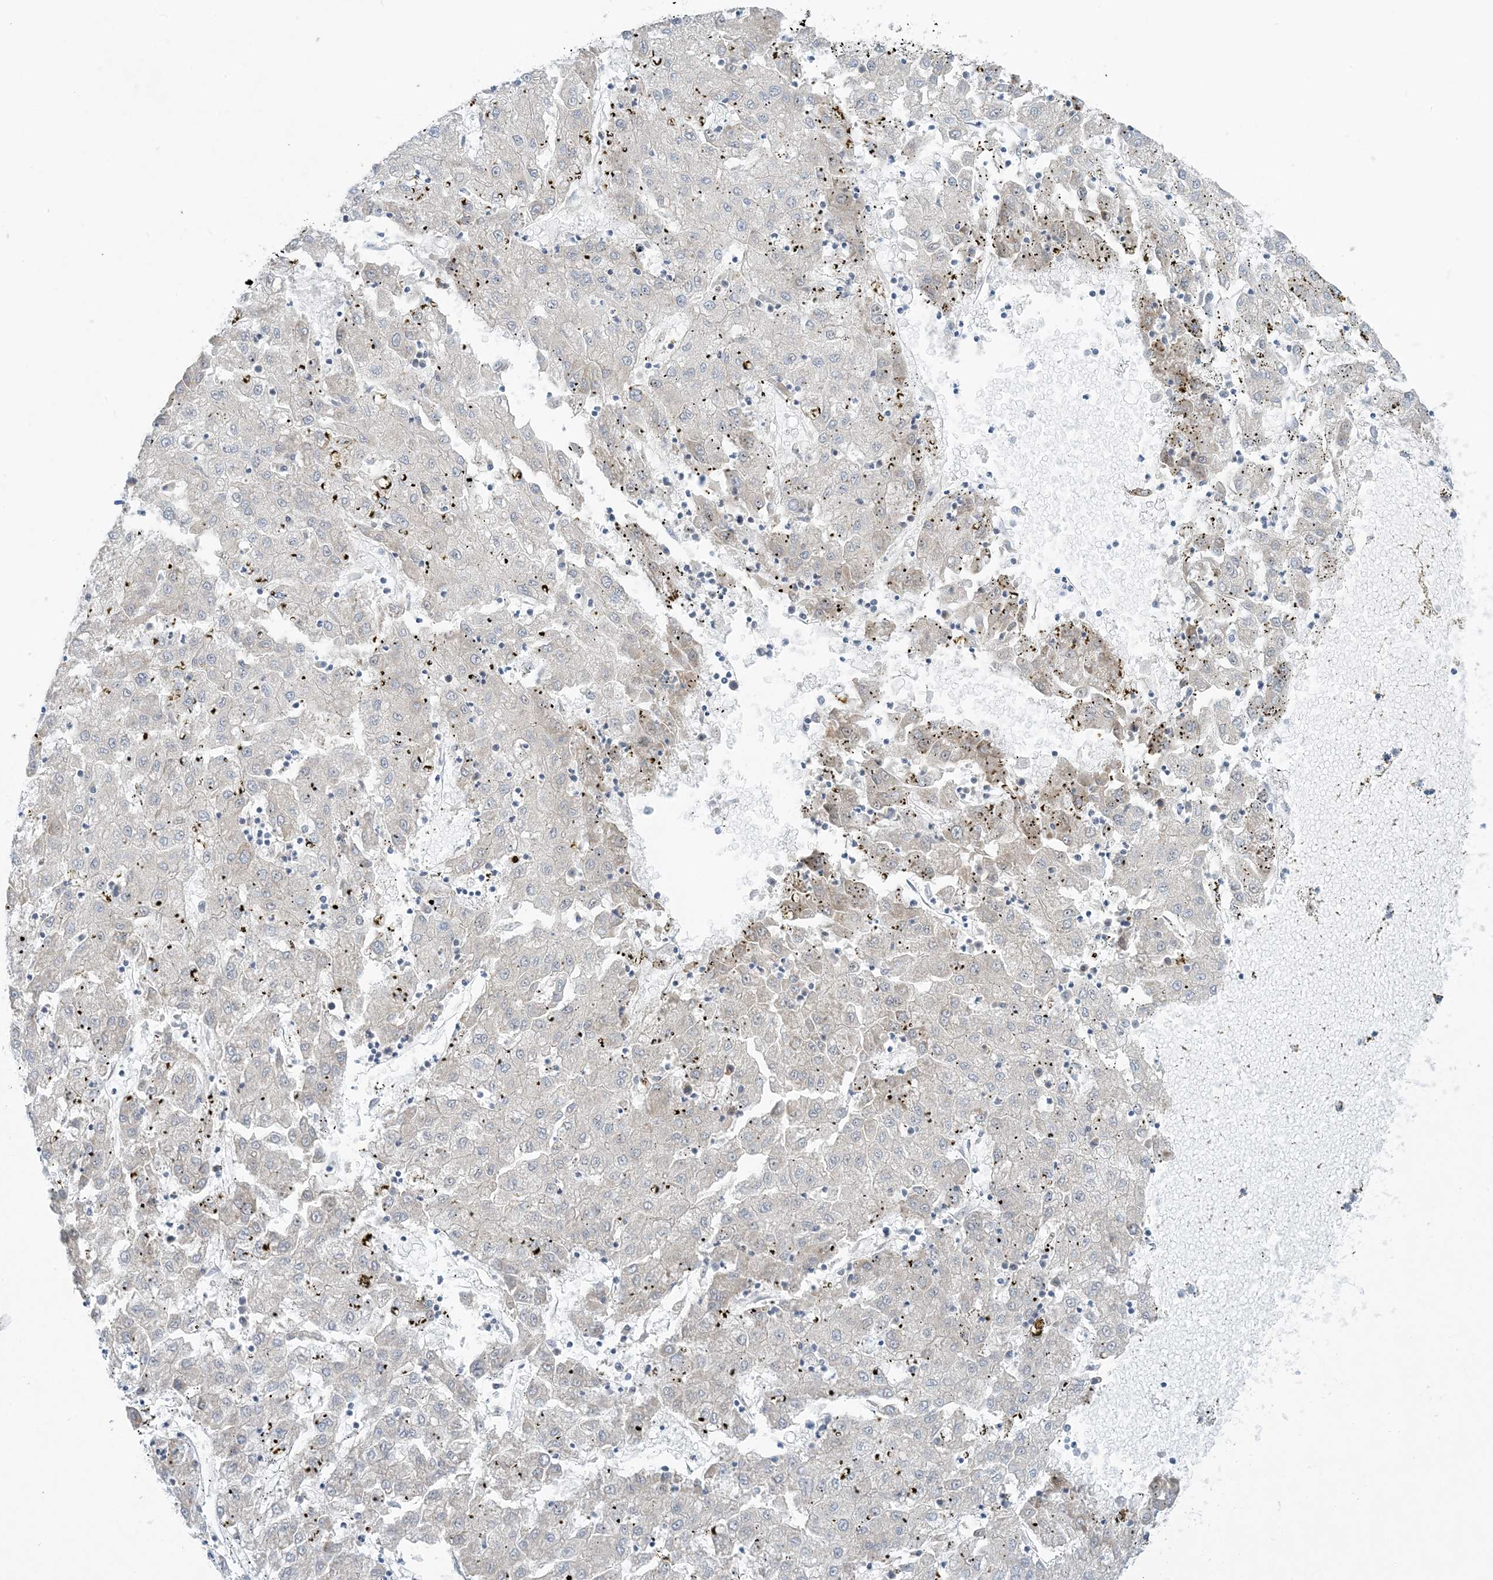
{"staining": {"intensity": "negative", "quantity": "none", "location": "none"}, "tissue": "liver cancer", "cell_type": "Tumor cells", "image_type": "cancer", "snomed": [{"axis": "morphology", "description": "Carcinoma, Hepatocellular, NOS"}, {"axis": "topography", "description": "Liver"}], "caption": "IHC micrograph of neoplastic tissue: hepatocellular carcinoma (liver) stained with DAB (3,3'-diaminobenzidine) shows no significant protein positivity in tumor cells.", "gene": "SCN3A", "patient": {"sex": "male", "age": 72}}